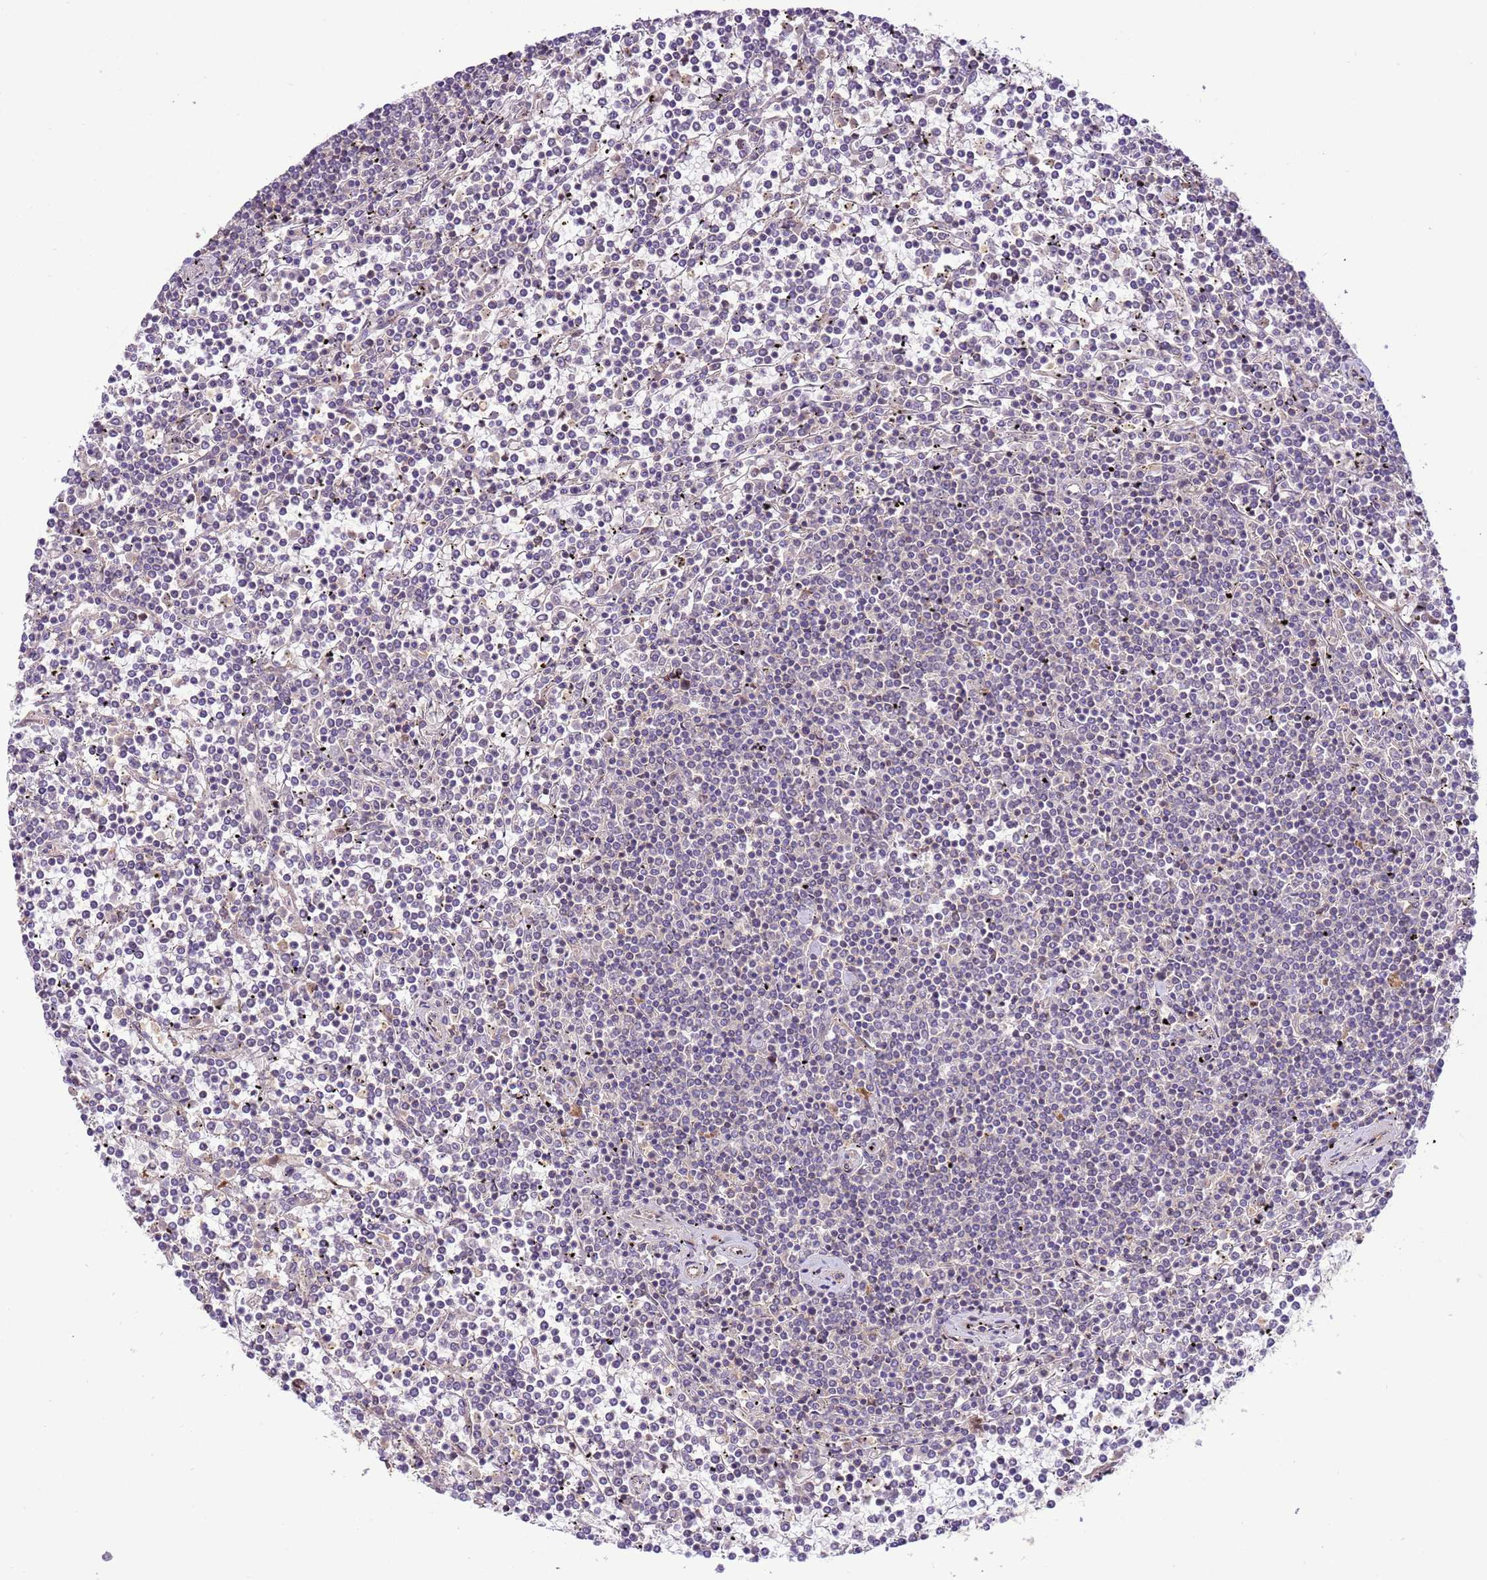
{"staining": {"intensity": "negative", "quantity": "none", "location": "none"}, "tissue": "lymphoma", "cell_type": "Tumor cells", "image_type": "cancer", "snomed": [{"axis": "morphology", "description": "Malignant lymphoma, non-Hodgkin's type, Low grade"}, {"axis": "topography", "description": "Spleen"}], "caption": "Tumor cells are negative for brown protein staining in lymphoma.", "gene": "ZNF624", "patient": {"sex": "female", "age": 19}}